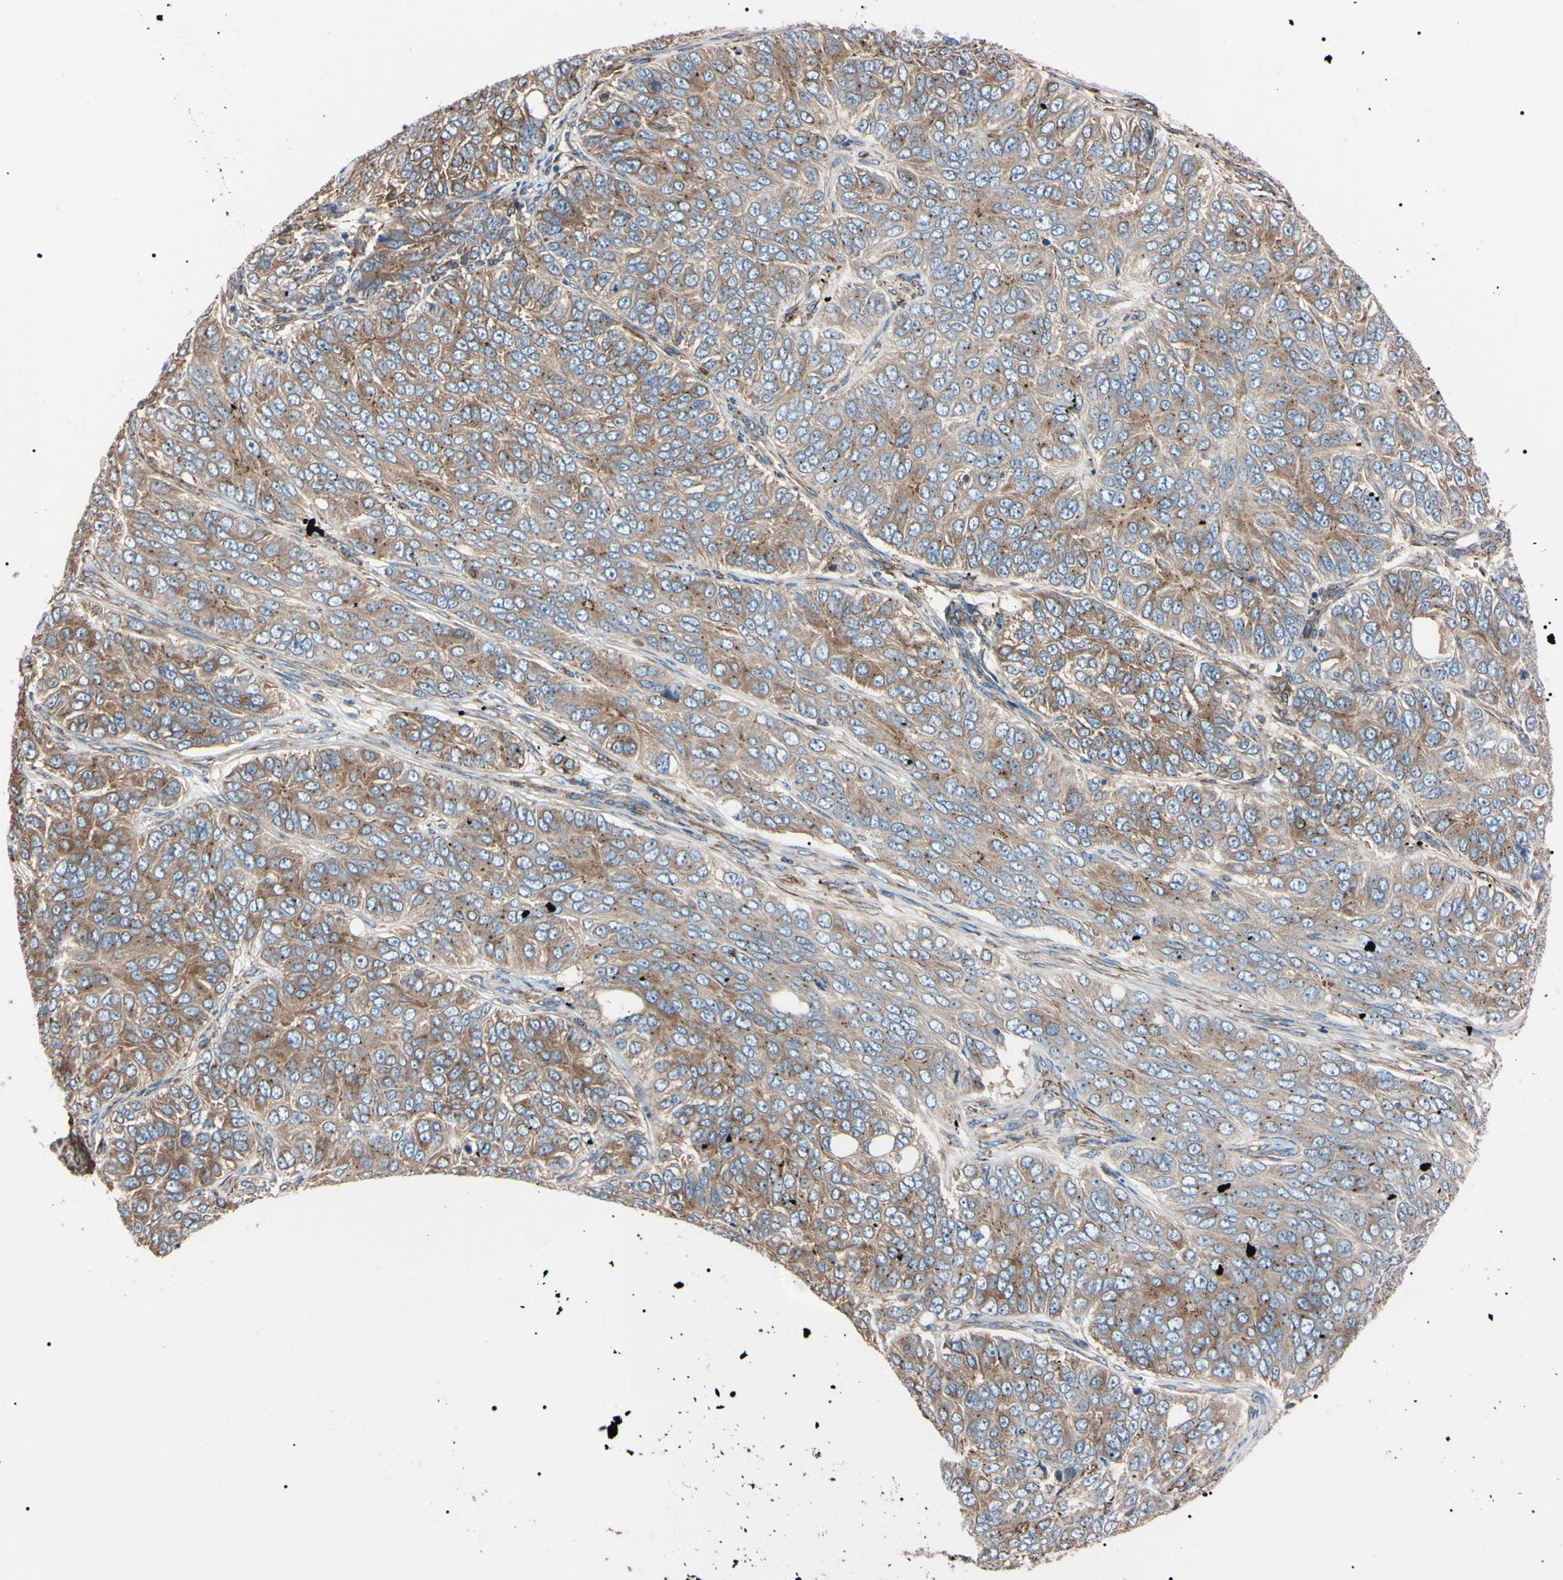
{"staining": {"intensity": "weak", "quantity": ">75%", "location": "cytoplasmic/membranous"}, "tissue": "ovarian cancer", "cell_type": "Tumor cells", "image_type": "cancer", "snomed": [{"axis": "morphology", "description": "Carcinoma, endometroid"}, {"axis": "topography", "description": "Ovary"}], "caption": "Weak cytoplasmic/membranous positivity for a protein is appreciated in about >75% of tumor cells of endometroid carcinoma (ovarian) using immunohistochemistry.", "gene": "PRKACA", "patient": {"sex": "female", "age": 51}}